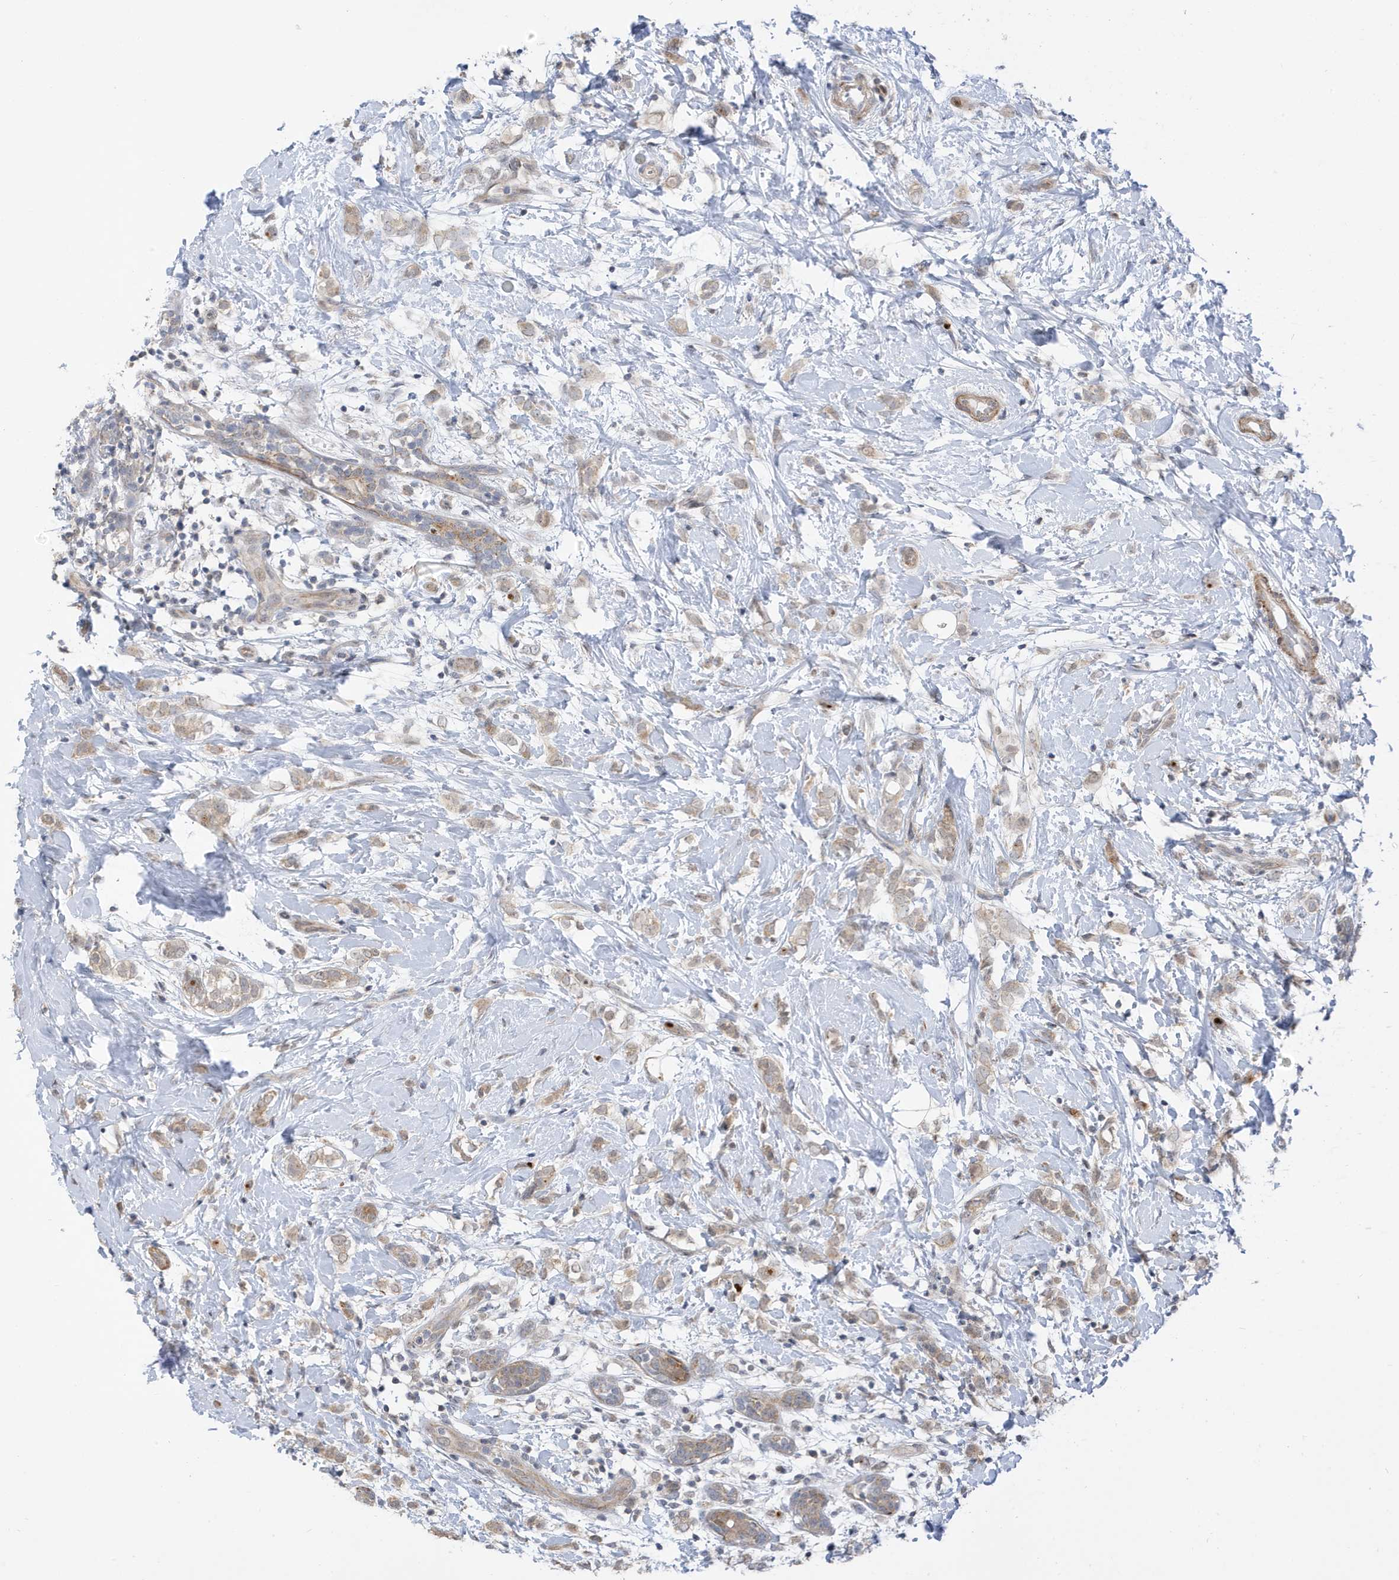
{"staining": {"intensity": "weak", "quantity": ">75%", "location": "cytoplasmic/membranous"}, "tissue": "breast cancer", "cell_type": "Tumor cells", "image_type": "cancer", "snomed": [{"axis": "morphology", "description": "Normal tissue, NOS"}, {"axis": "morphology", "description": "Lobular carcinoma"}, {"axis": "topography", "description": "Breast"}], "caption": "Immunohistochemistry histopathology image of neoplastic tissue: breast cancer (lobular carcinoma) stained using immunohistochemistry (IHC) exhibits low levels of weak protein expression localized specifically in the cytoplasmic/membranous of tumor cells, appearing as a cytoplasmic/membranous brown color.", "gene": "ATP13A5", "patient": {"sex": "female", "age": 47}}